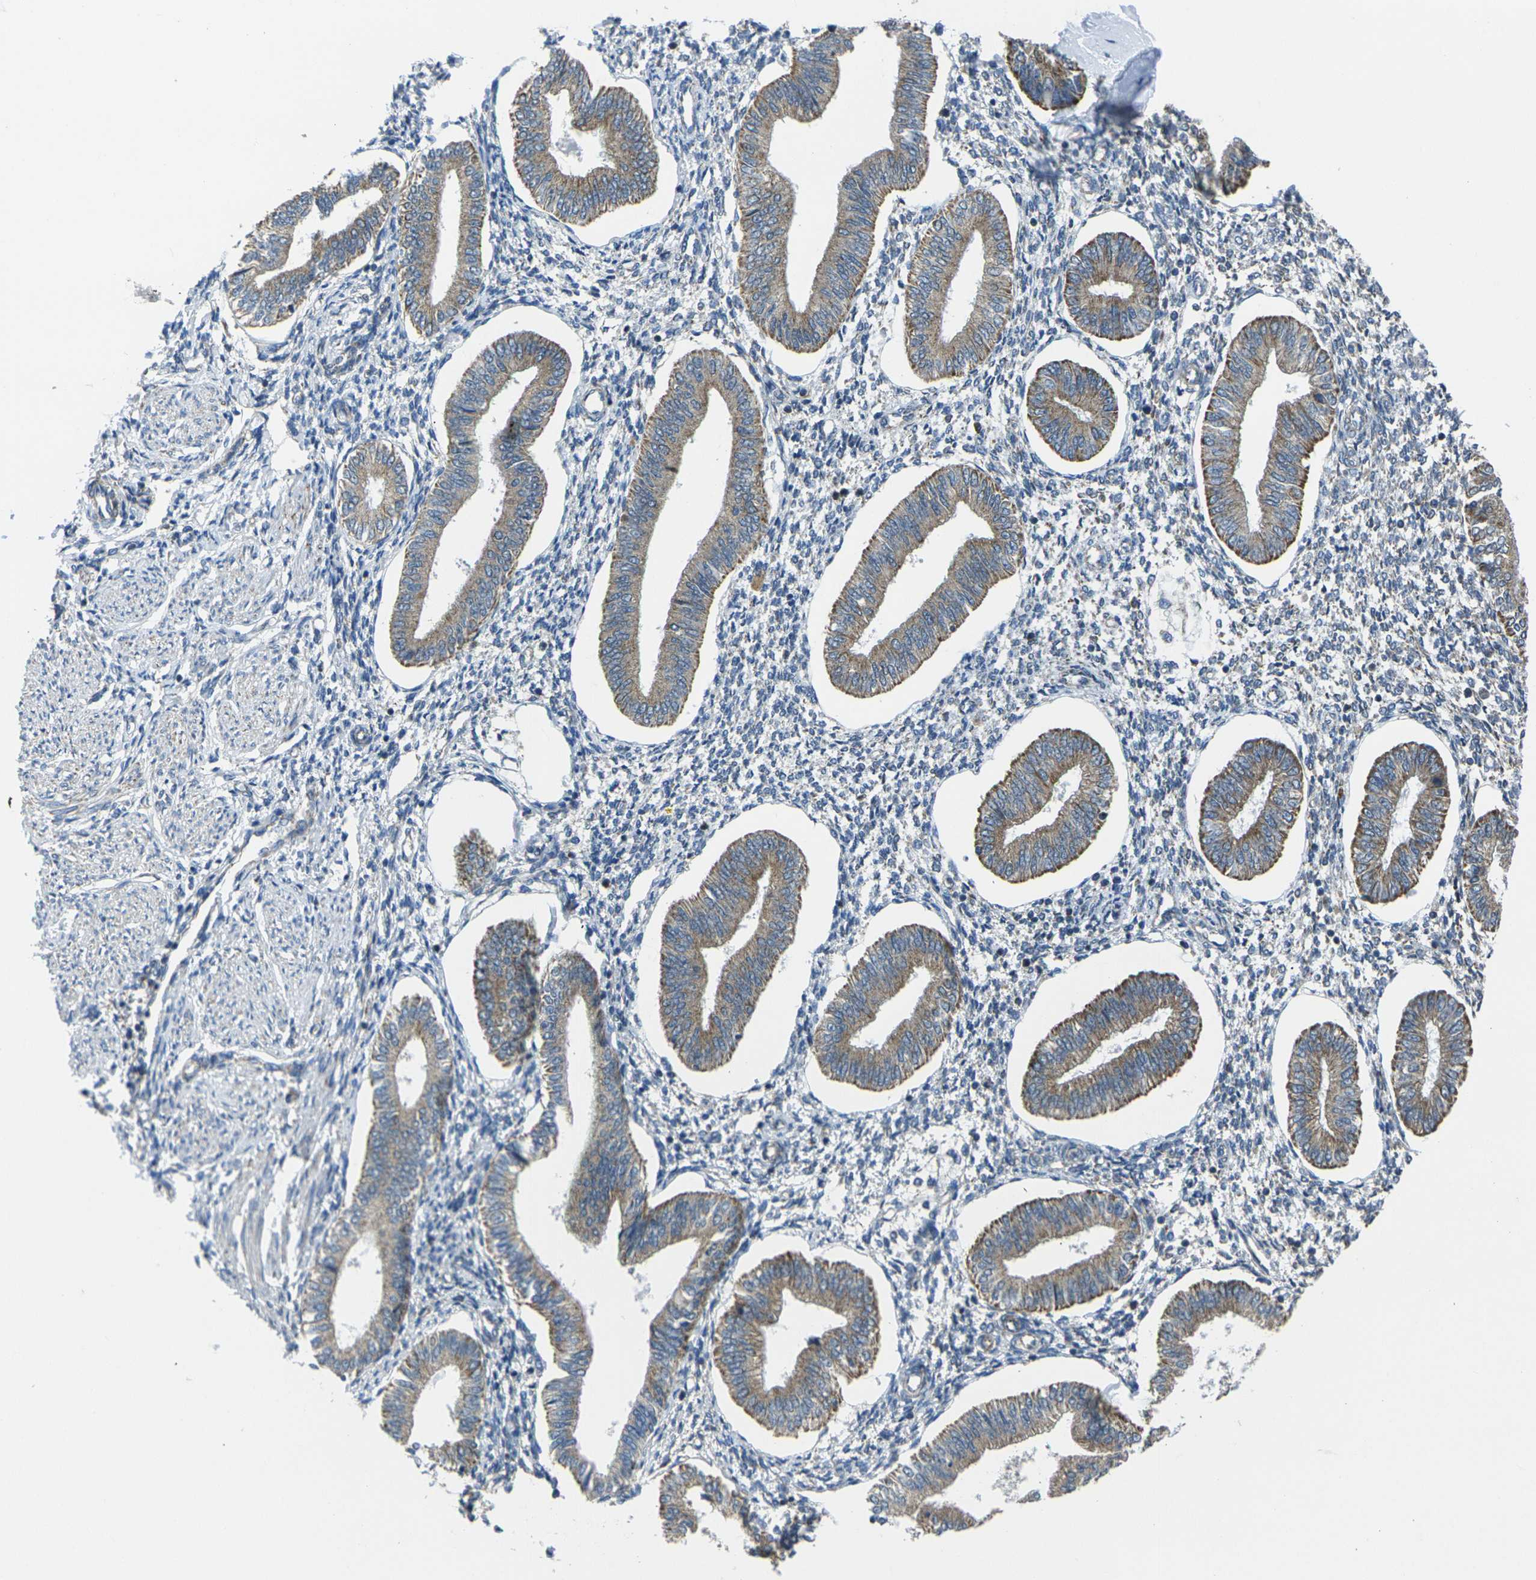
{"staining": {"intensity": "weak", "quantity": "<25%", "location": "cytoplasmic/membranous"}, "tissue": "endometrium", "cell_type": "Cells in endometrial stroma", "image_type": "normal", "snomed": [{"axis": "morphology", "description": "Normal tissue, NOS"}, {"axis": "topography", "description": "Endometrium"}], "caption": "Cells in endometrial stroma show no significant staining in benign endometrium.", "gene": "TMEM120B", "patient": {"sex": "female", "age": 50}}